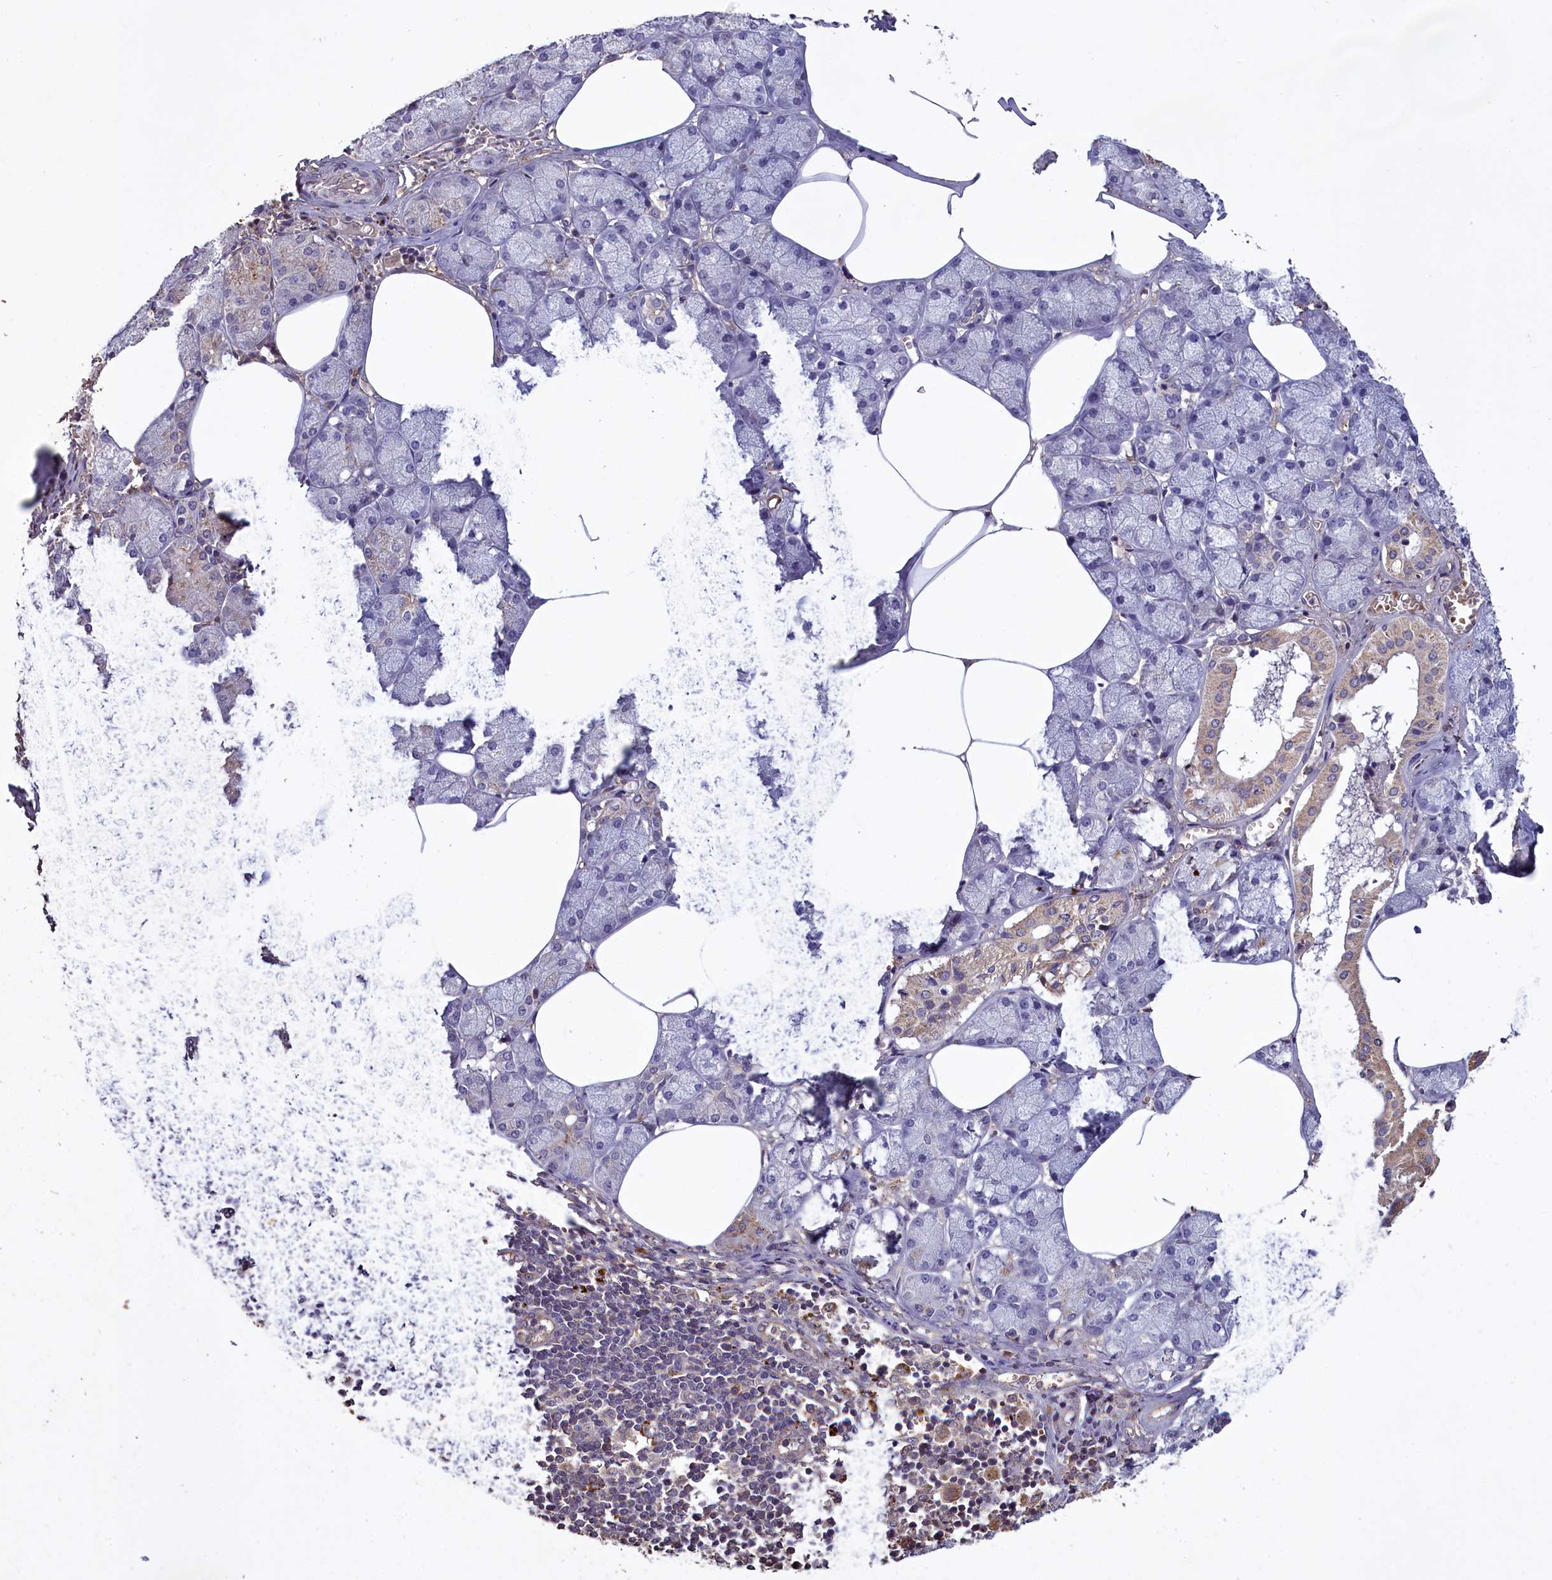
{"staining": {"intensity": "weak", "quantity": "<25%", "location": "cytoplasmic/membranous"}, "tissue": "salivary gland", "cell_type": "Glandular cells", "image_type": "normal", "snomed": [{"axis": "morphology", "description": "Normal tissue, NOS"}, {"axis": "topography", "description": "Salivary gland"}], "caption": "Immunohistochemistry (IHC) micrograph of normal salivary gland stained for a protein (brown), which reveals no expression in glandular cells.", "gene": "CLRN2", "patient": {"sex": "male", "age": 62}}